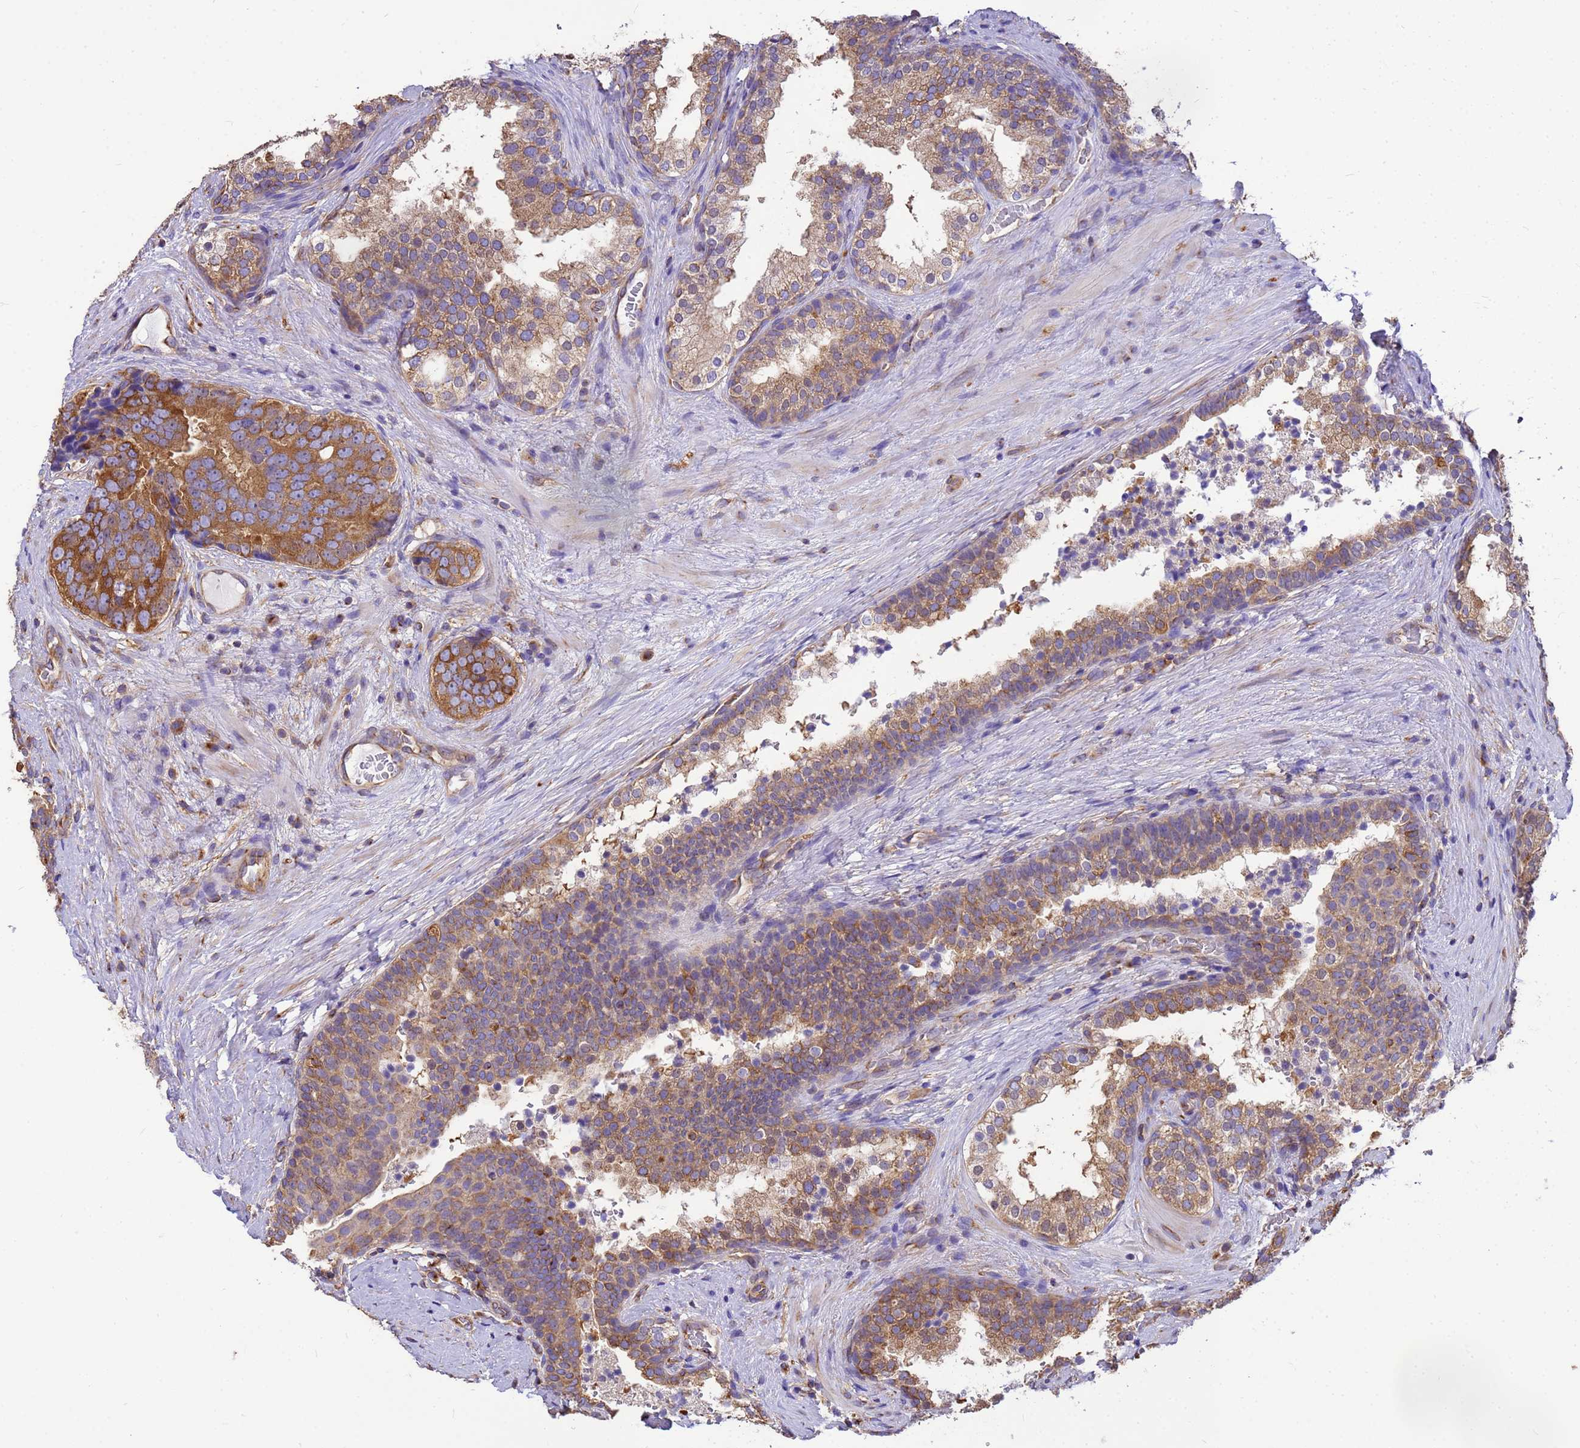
{"staining": {"intensity": "moderate", "quantity": ">75%", "location": "cytoplasmic/membranous"}, "tissue": "prostate cancer", "cell_type": "Tumor cells", "image_type": "cancer", "snomed": [{"axis": "morphology", "description": "Adenocarcinoma, High grade"}, {"axis": "topography", "description": "Prostate"}], "caption": "DAB immunohistochemical staining of prostate cancer exhibits moderate cytoplasmic/membranous protein positivity in about >75% of tumor cells. (DAB IHC with brightfield microscopy, high magnification).", "gene": "TUBB1", "patient": {"sex": "male", "age": 56}}